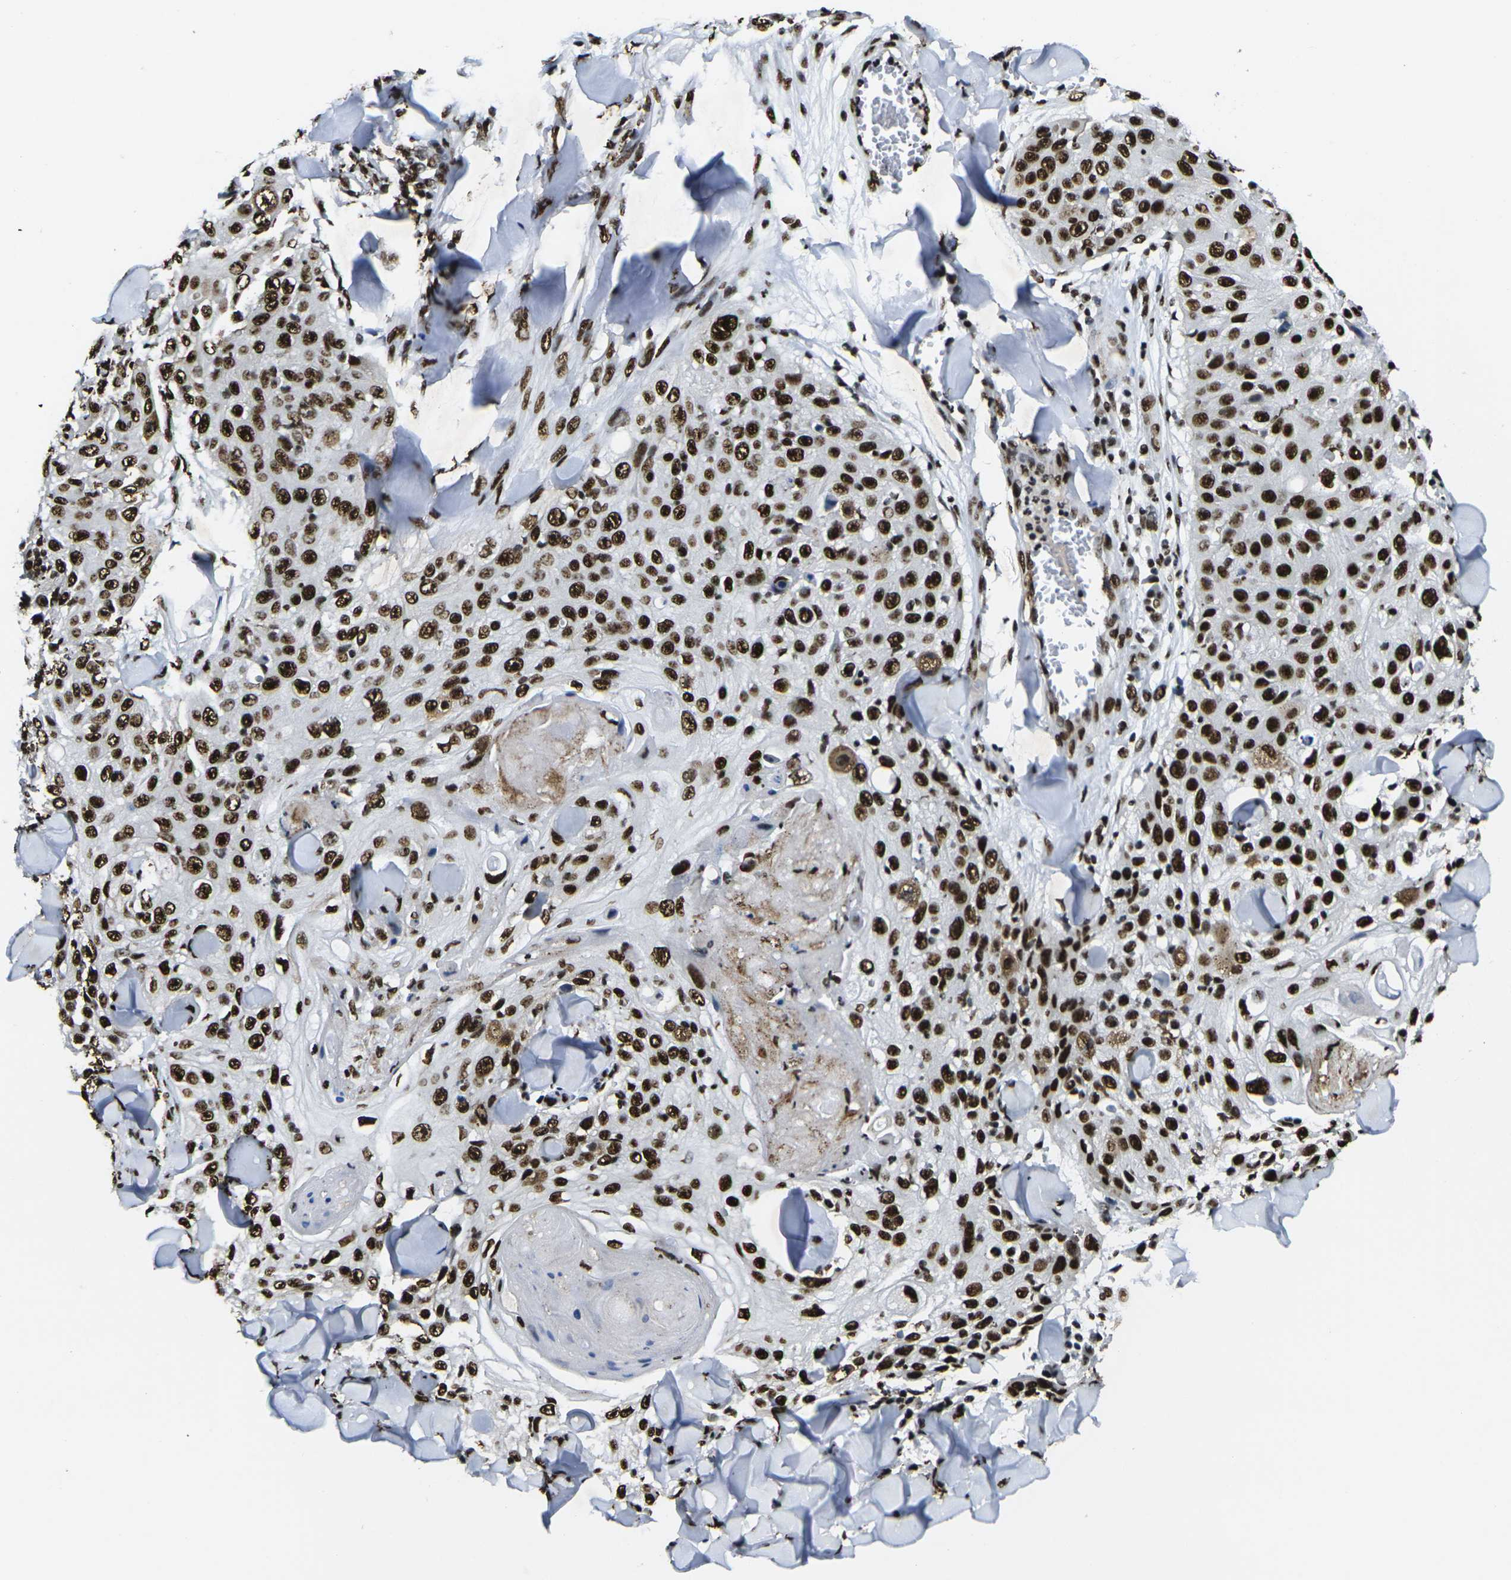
{"staining": {"intensity": "strong", "quantity": ">75%", "location": "nuclear"}, "tissue": "skin cancer", "cell_type": "Tumor cells", "image_type": "cancer", "snomed": [{"axis": "morphology", "description": "Squamous cell carcinoma, NOS"}, {"axis": "topography", "description": "Skin"}], "caption": "Tumor cells reveal high levels of strong nuclear staining in about >75% of cells in squamous cell carcinoma (skin).", "gene": "SMARCC1", "patient": {"sex": "male", "age": 86}}